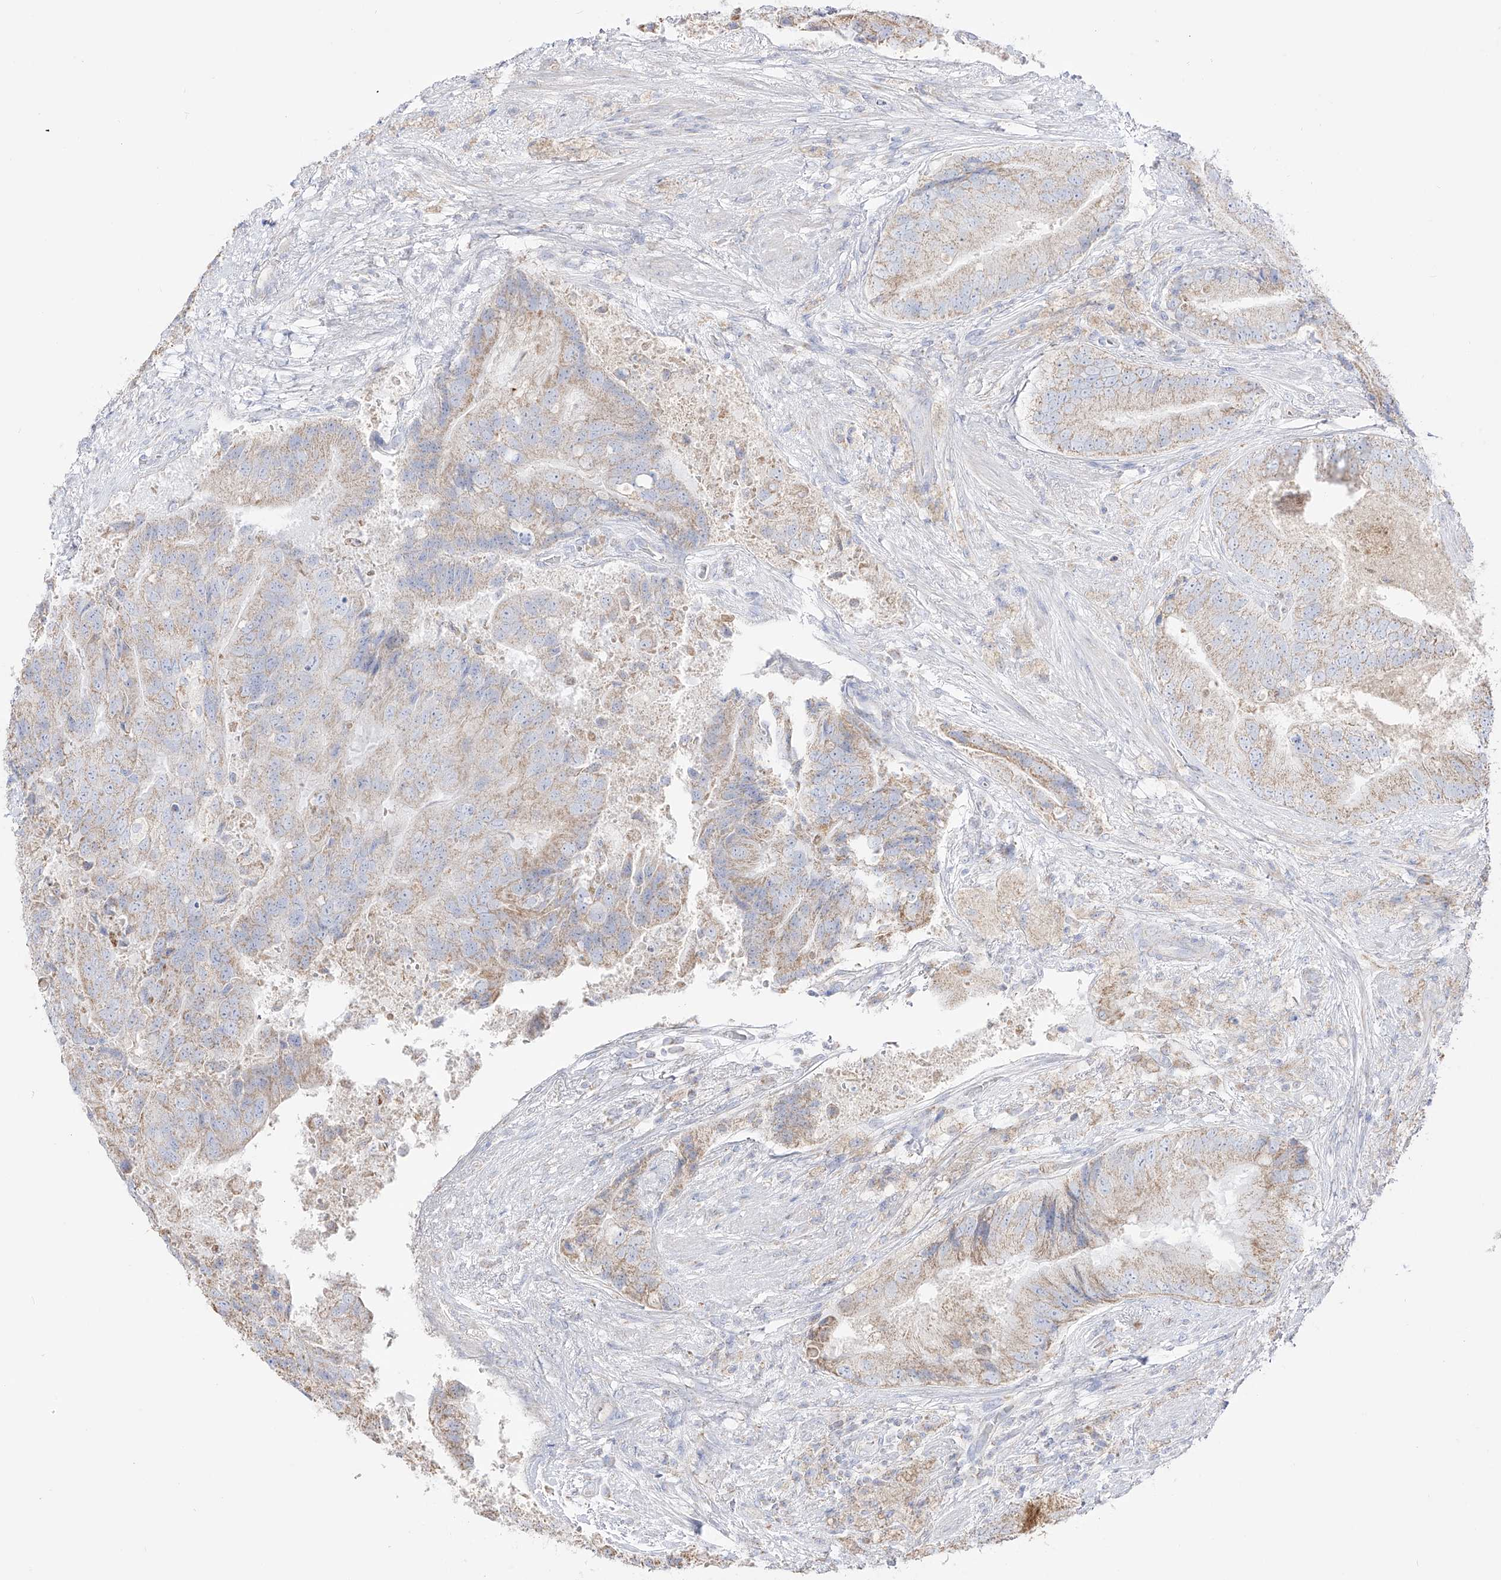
{"staining": {"intensity": "weak", "quantity": "25%-75%", "location": "cytoplasmic/membranous"}, "tissue": "prostate cancer", "cell_type": "Tumor cells", "image_type": "cancer", "snomed": [{"axis": "morphology", "description": "Adenocarcinoma, High grade"}, {"axis": "topography", "description": "Prostate"}], "caption": "Immunohistochemical staining of human prostate cancer exhibits low levels of weak cytoplasmic/membranous staining in approximately 25%-75% of tumor cells.", "gene": "RCHY1", "patient": {"sex": "male", "age": 70}}